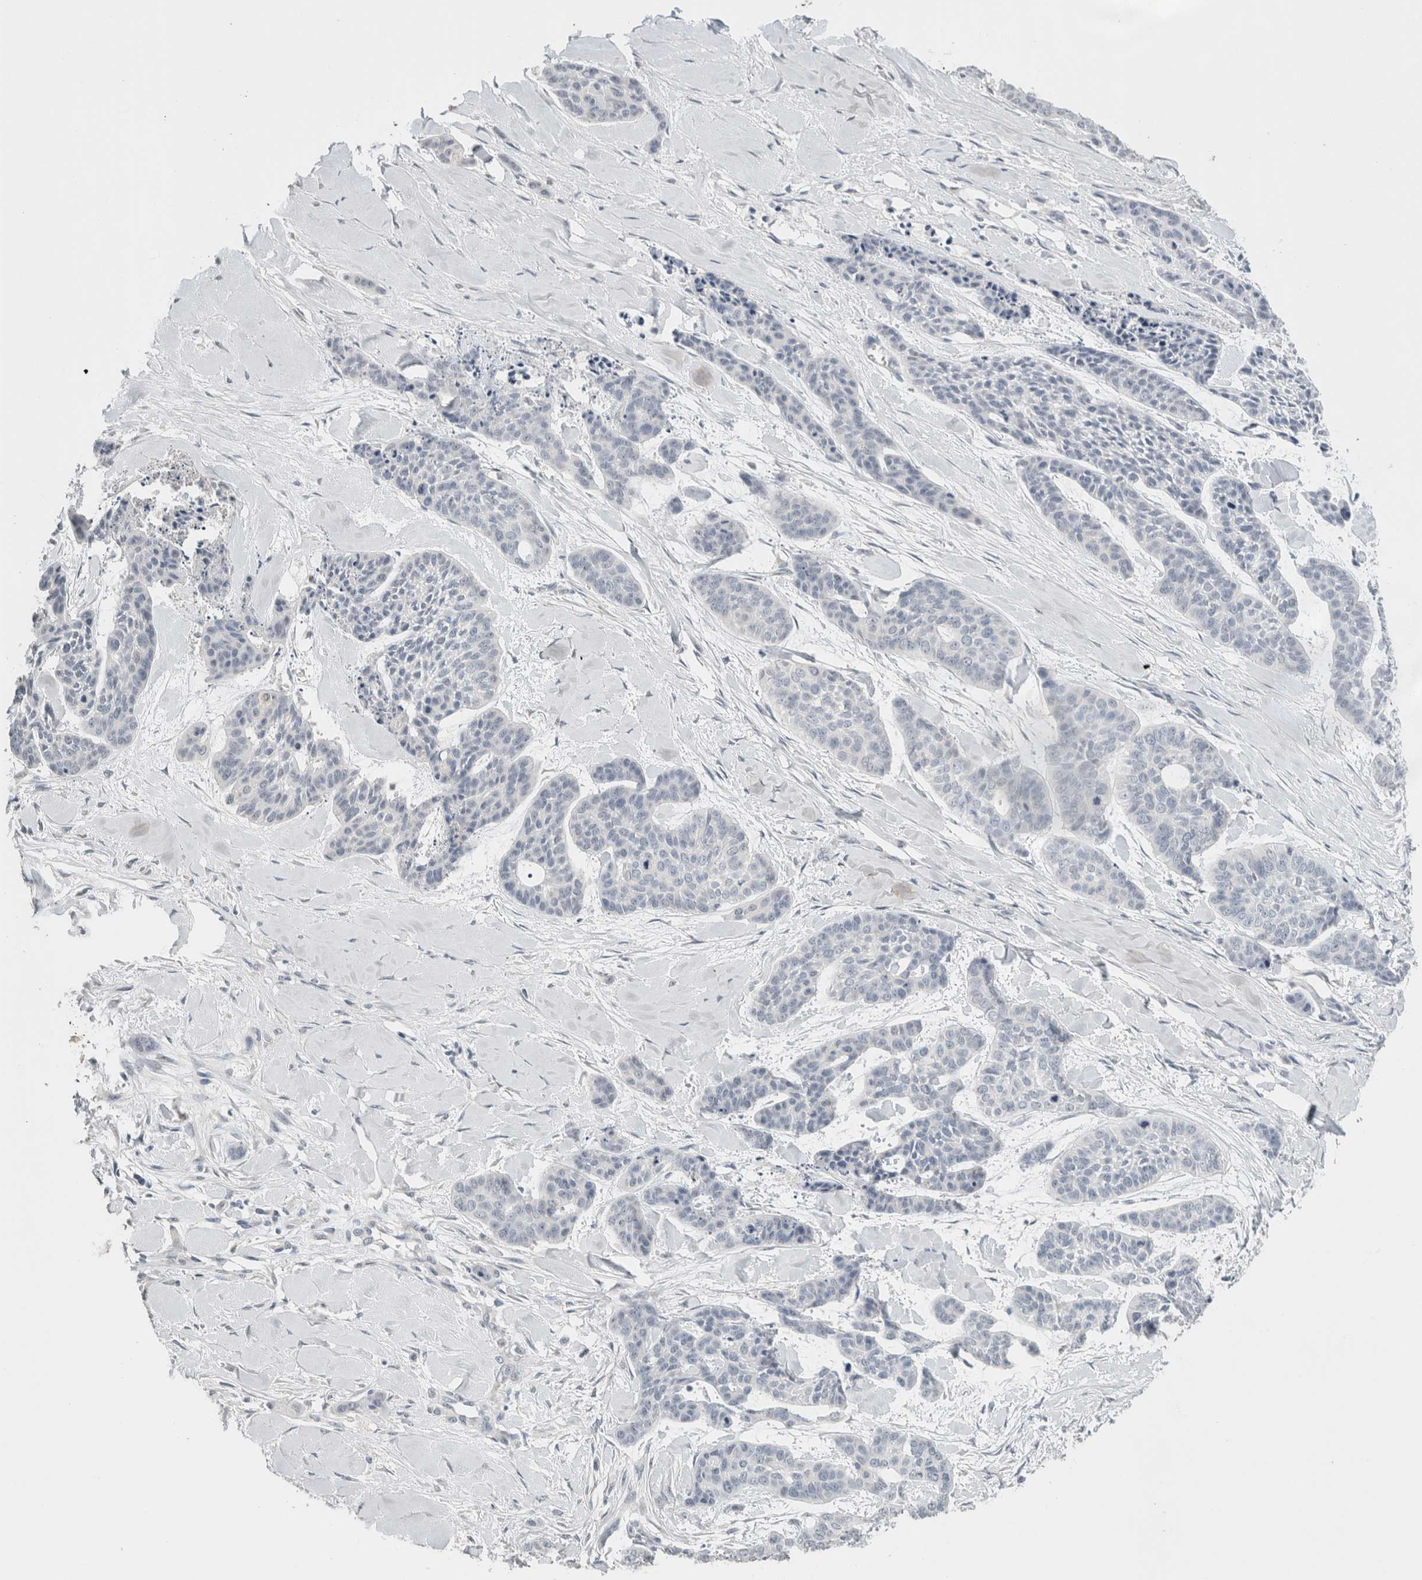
{"staining": {"intensity": "negative", "quantity": "none", "location": "none"}, "tissue": "skin cancer", "cell_type": "Tumor cells", "image_type": "cancer", "snomed": [{"axis": "morphology", "description": "Basal cell carcinoma"}, {"axis": "topography", "description": "Skin"}], "caption": "This is an immunohistochemistry histopathology image of human skin cancer (basal cell carcinoma). There is no expression in tumor cells.", "gene": "CRAT", "patient": {"sex": "female", "age": 64}}